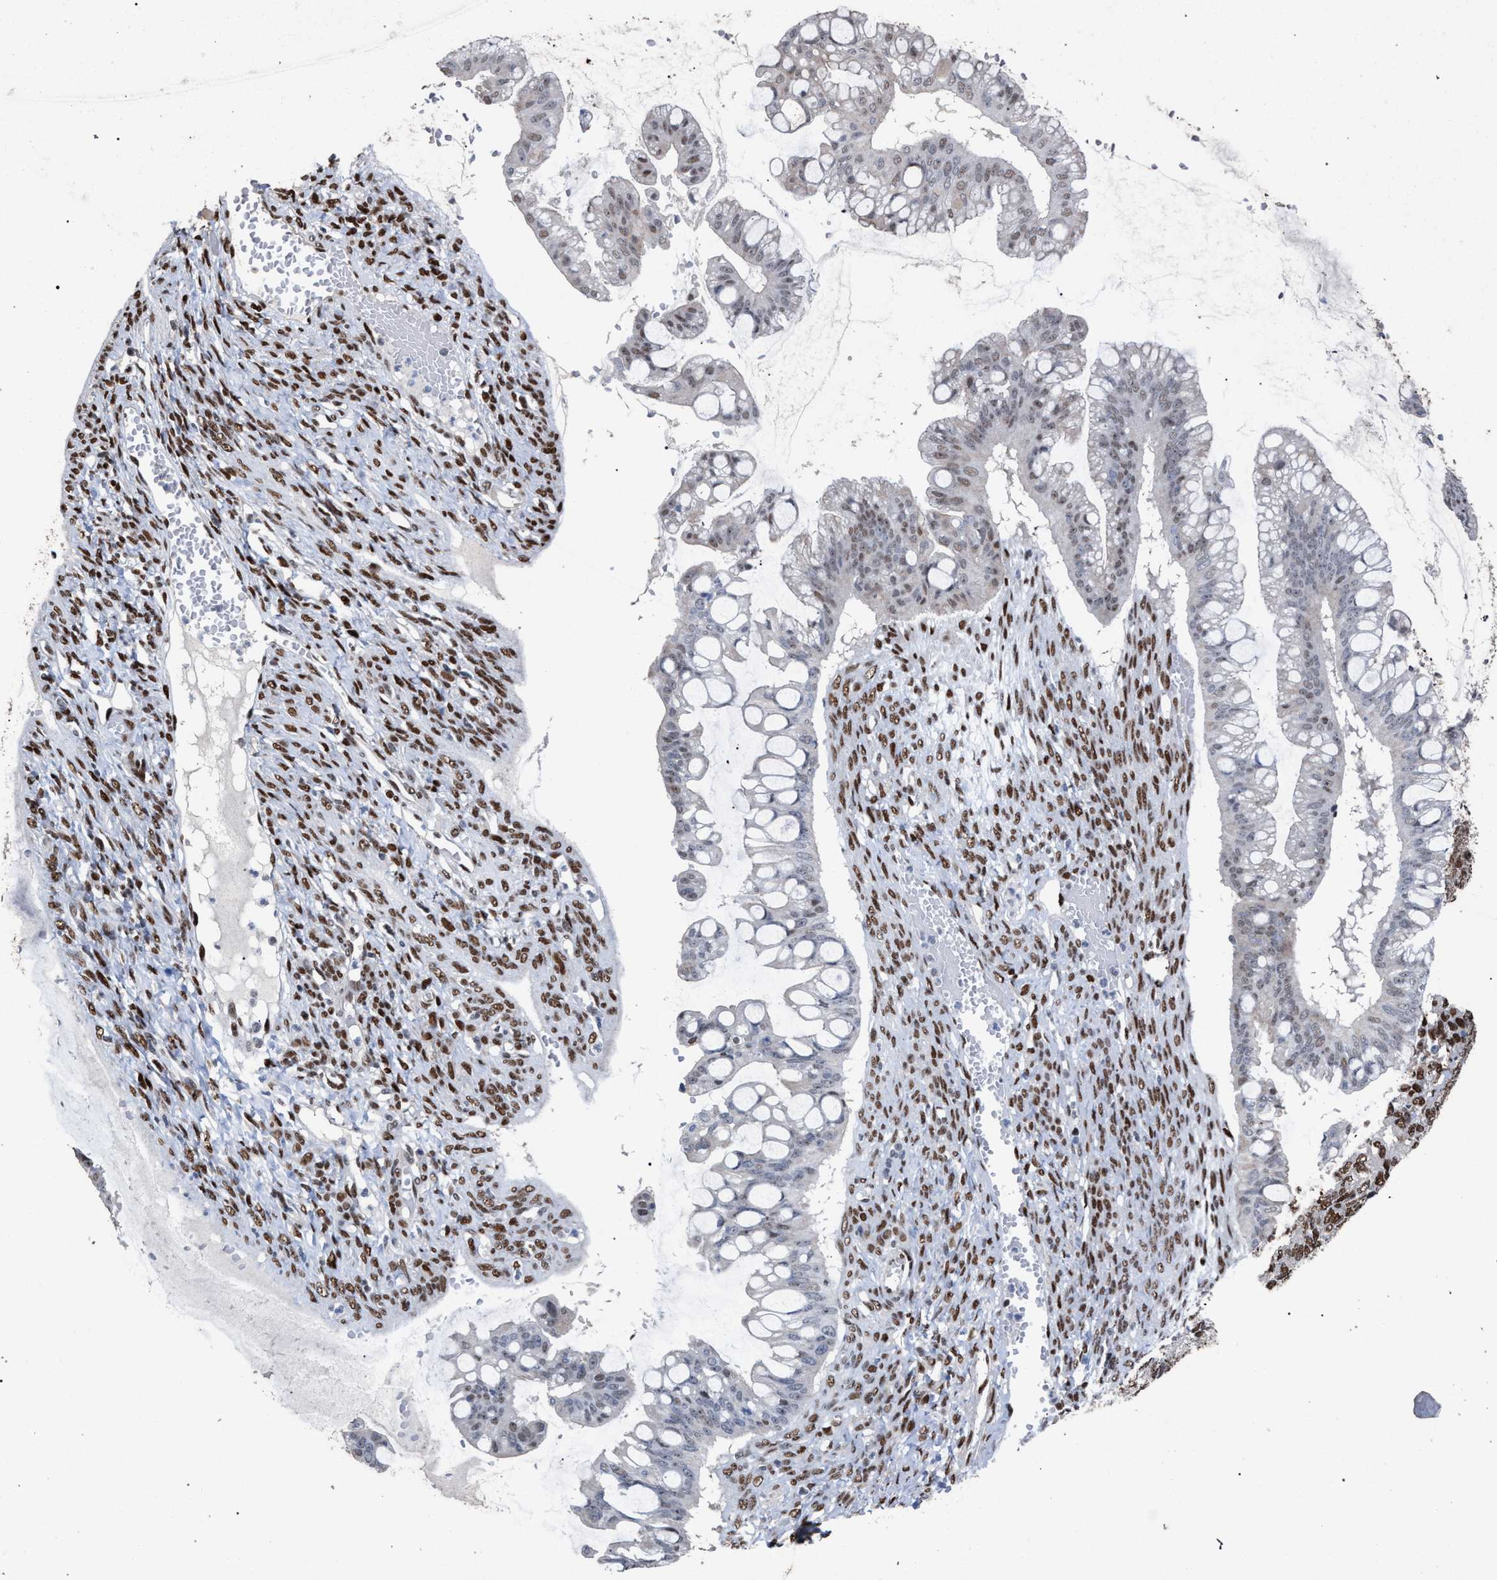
{"staining": {"intensity": "negative", "quantity": "none", "location": "none"}, "tissue": "ovarian cancer", "cell_type": "Tumor cells", "image_type": "cancer", "snomed": [{"axis": "morphology", "description": "Cystadenocarcinoma, mucinous, NOS"}, {"axis": "topography", "description": "Ovary"}], "caption": "Immunohistochemical staining of ovarian mucinous cystadenocarcinoma reveals no significant expression in tumor cells.", "gene": "TP53BP1", "patient": {"sex": "female", "age": 73}}